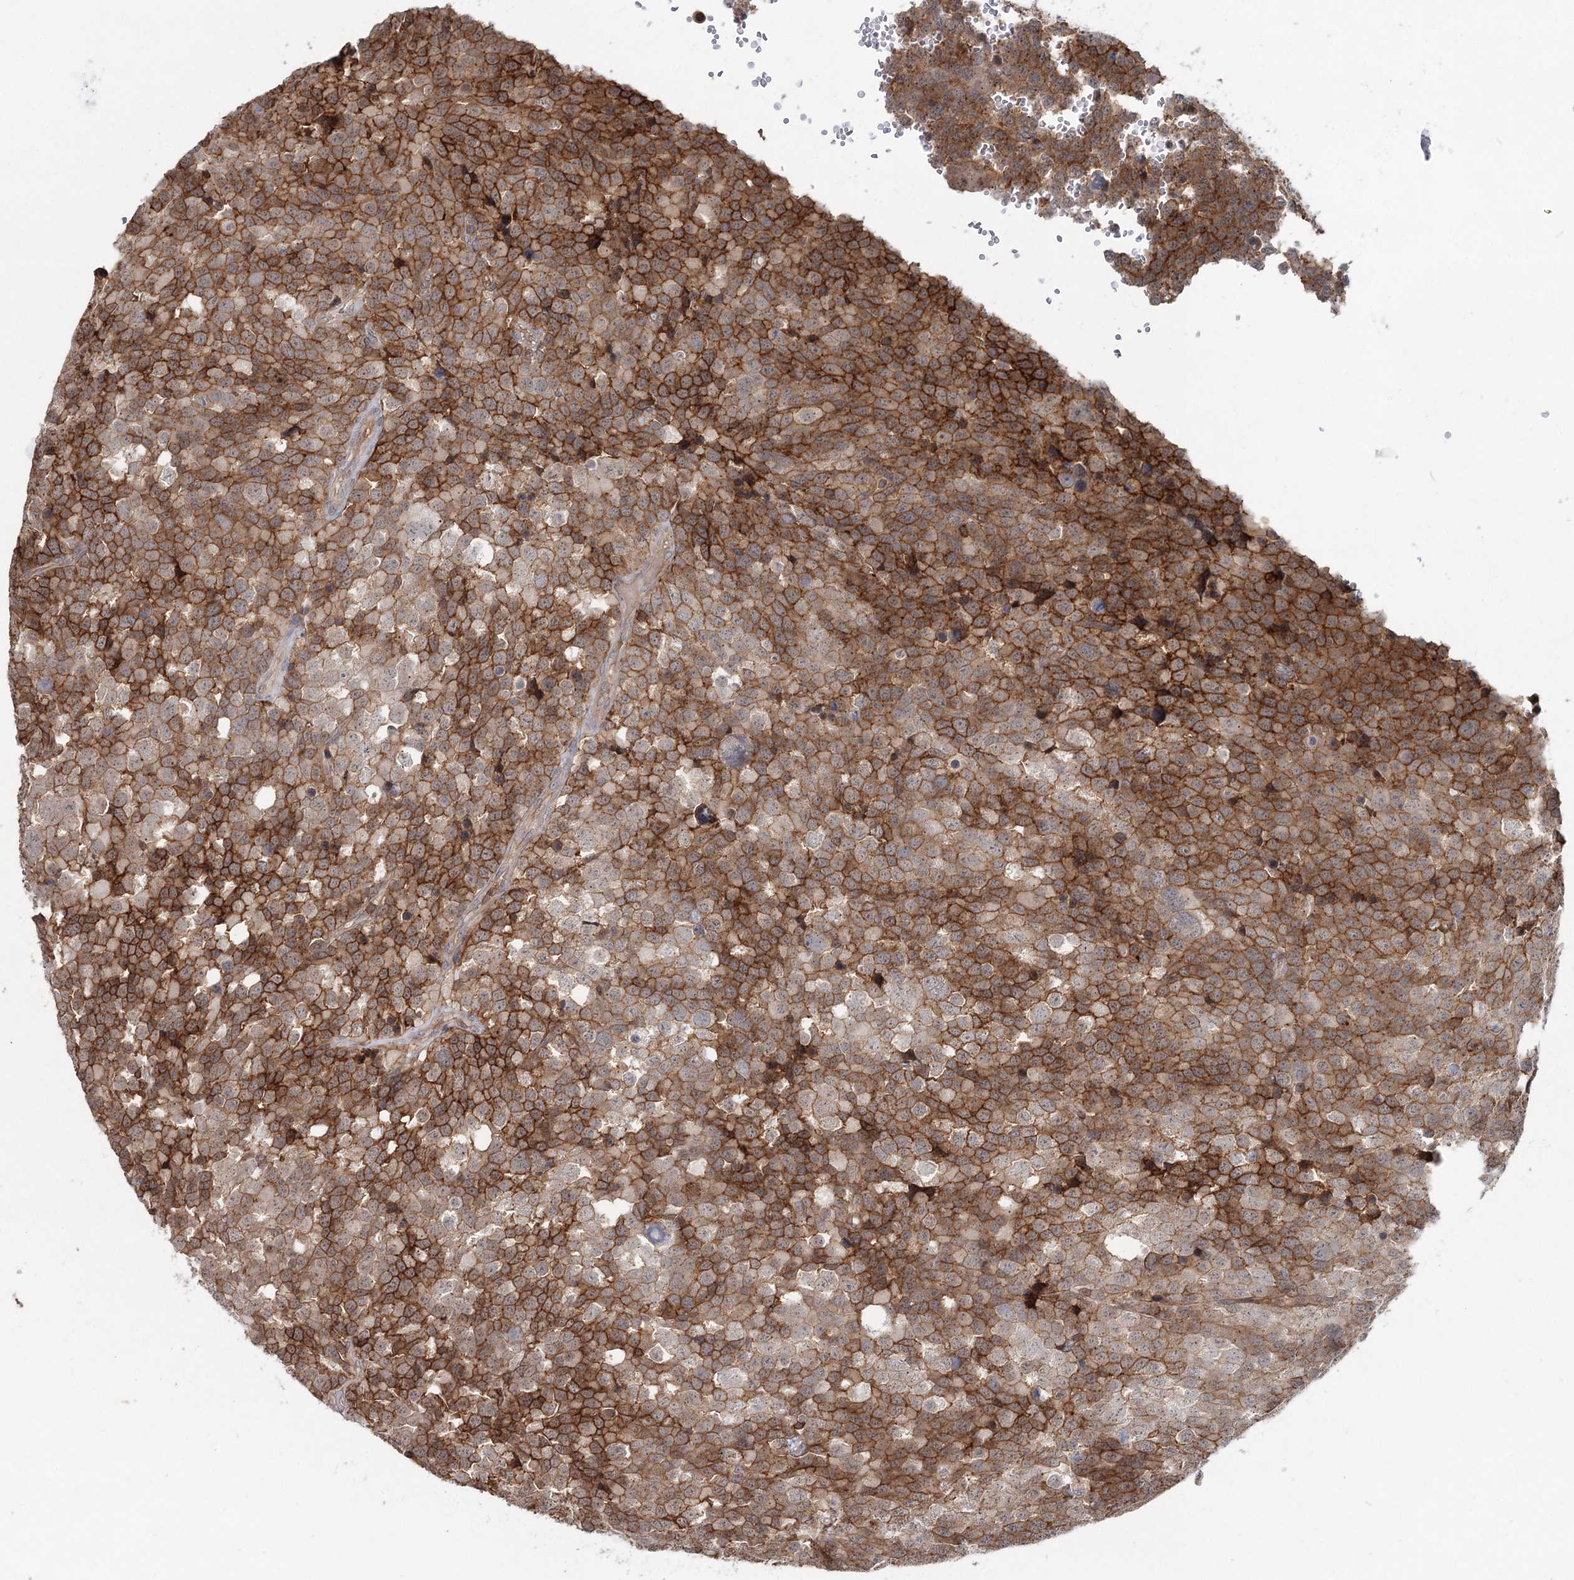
{"staining": {"intensity": "moderate", "quantity": "25%-75%", "location": "cytoplasmic/membranous"}, "tissue": "testis cancer", "cell_type": "Tumor cells", "image_type": "cancer", "snomed": [{"axis": "morphology", "description": "Seminoma, NOS"}, {"axis": "topography", "description": "Testis"}], "caption": "A medium amount of moderate cytoplasmic/membranous expression is present in approximately 25%-75% of tumor cells in testis cancer tissue. Ihc stains the protein of interest in brown and the nuclei are stained blue.", "gene": "CDC42SE2", "patient": {"sex": "male", "age": 71}}